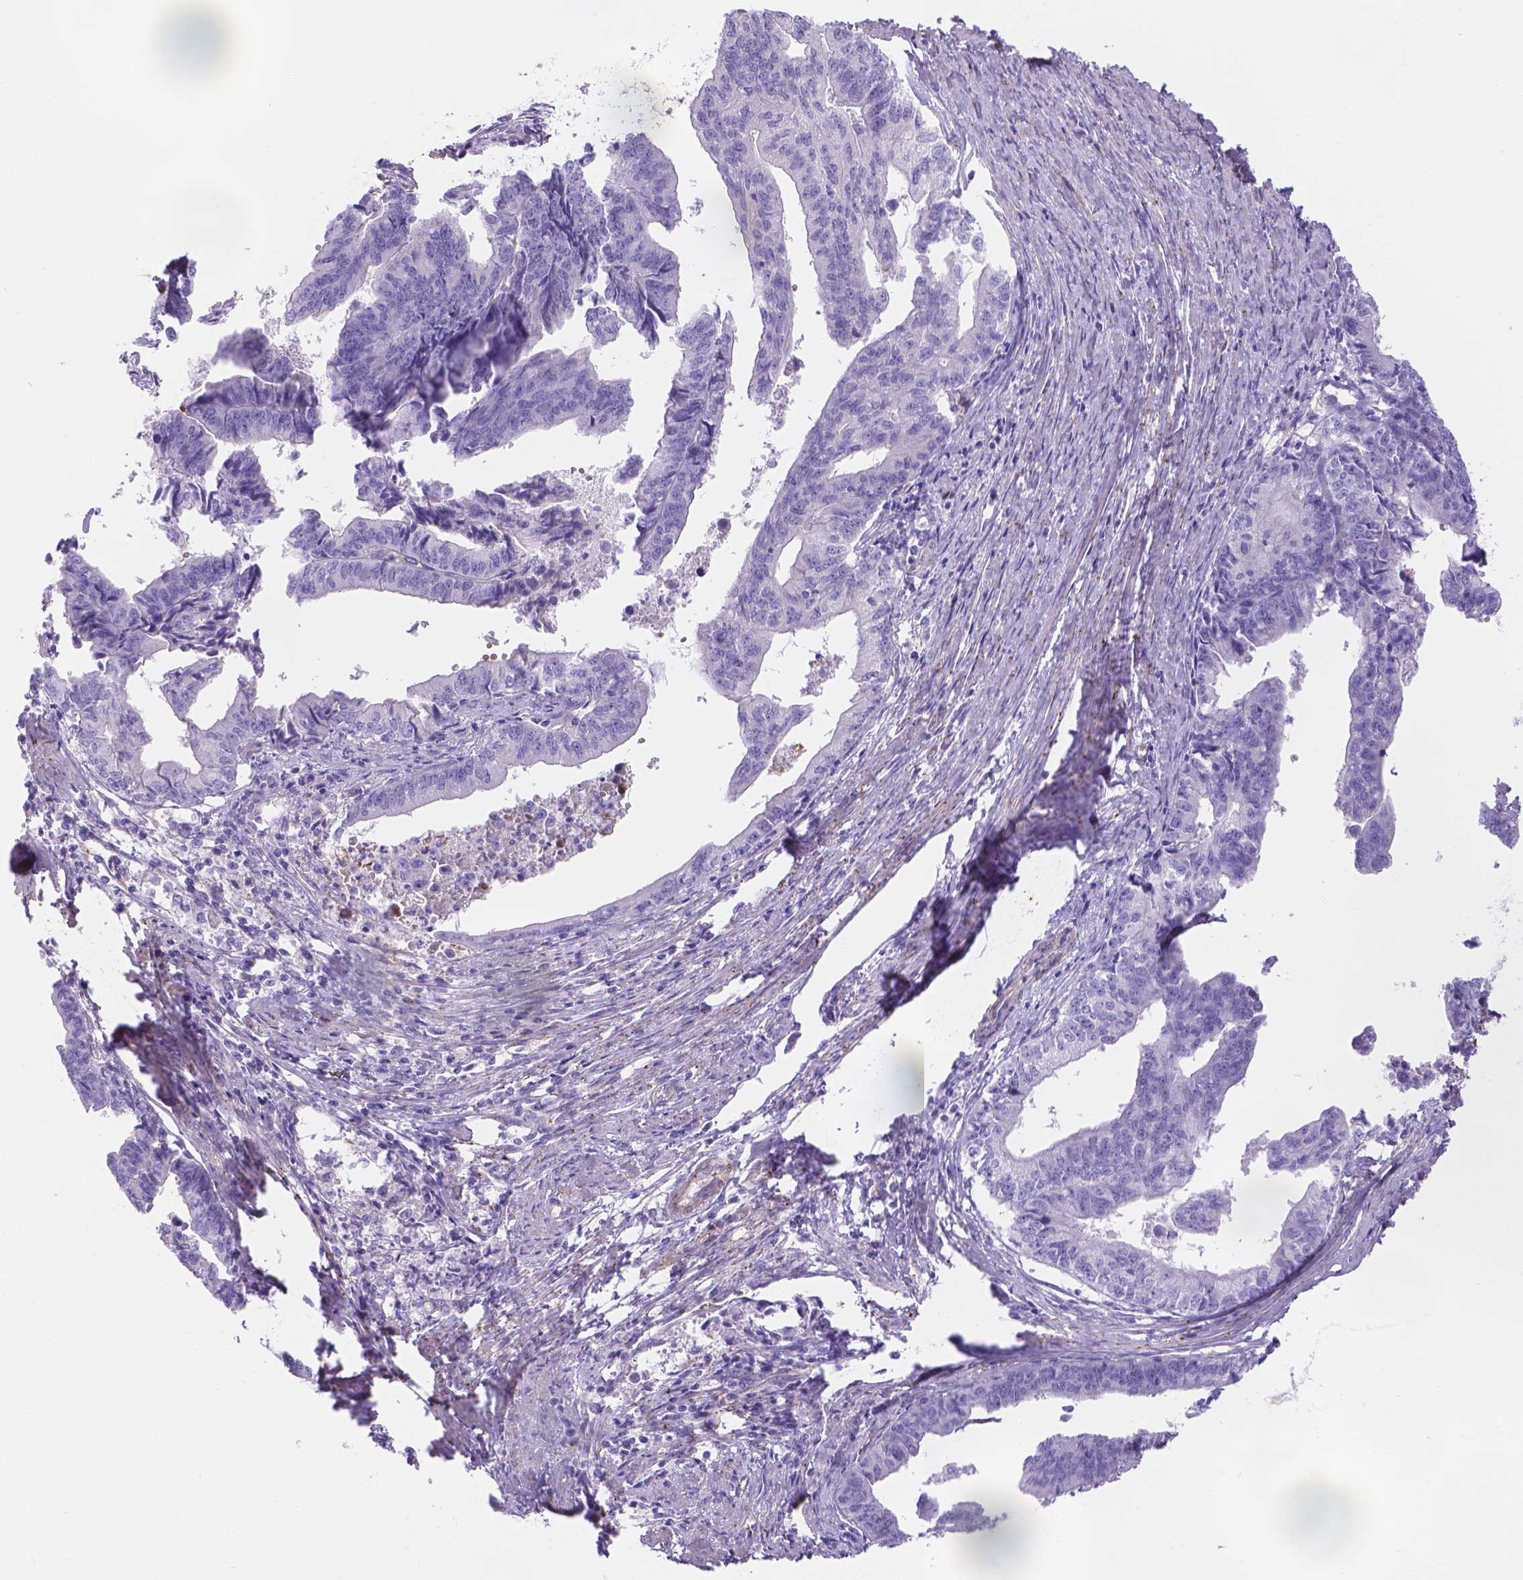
{"staining": {"intensity": "negative", "quantity": "none", "location": "none"}, "tissue": "endometrial cancer", "cell_type": "Tumor cells", "image_type": "cancer", "snomed": [{"axis": "morphology", "description": "Adenocarcinoma, NOS"}, {"axis": "topography", "description": "Endometrium"}], "caption": "Histopathology image shows no significant protein positivity in tumor cells of endometrial cancer.", "gene": "SLC40A1", "patient": {"sex": "female", "age": 65}}